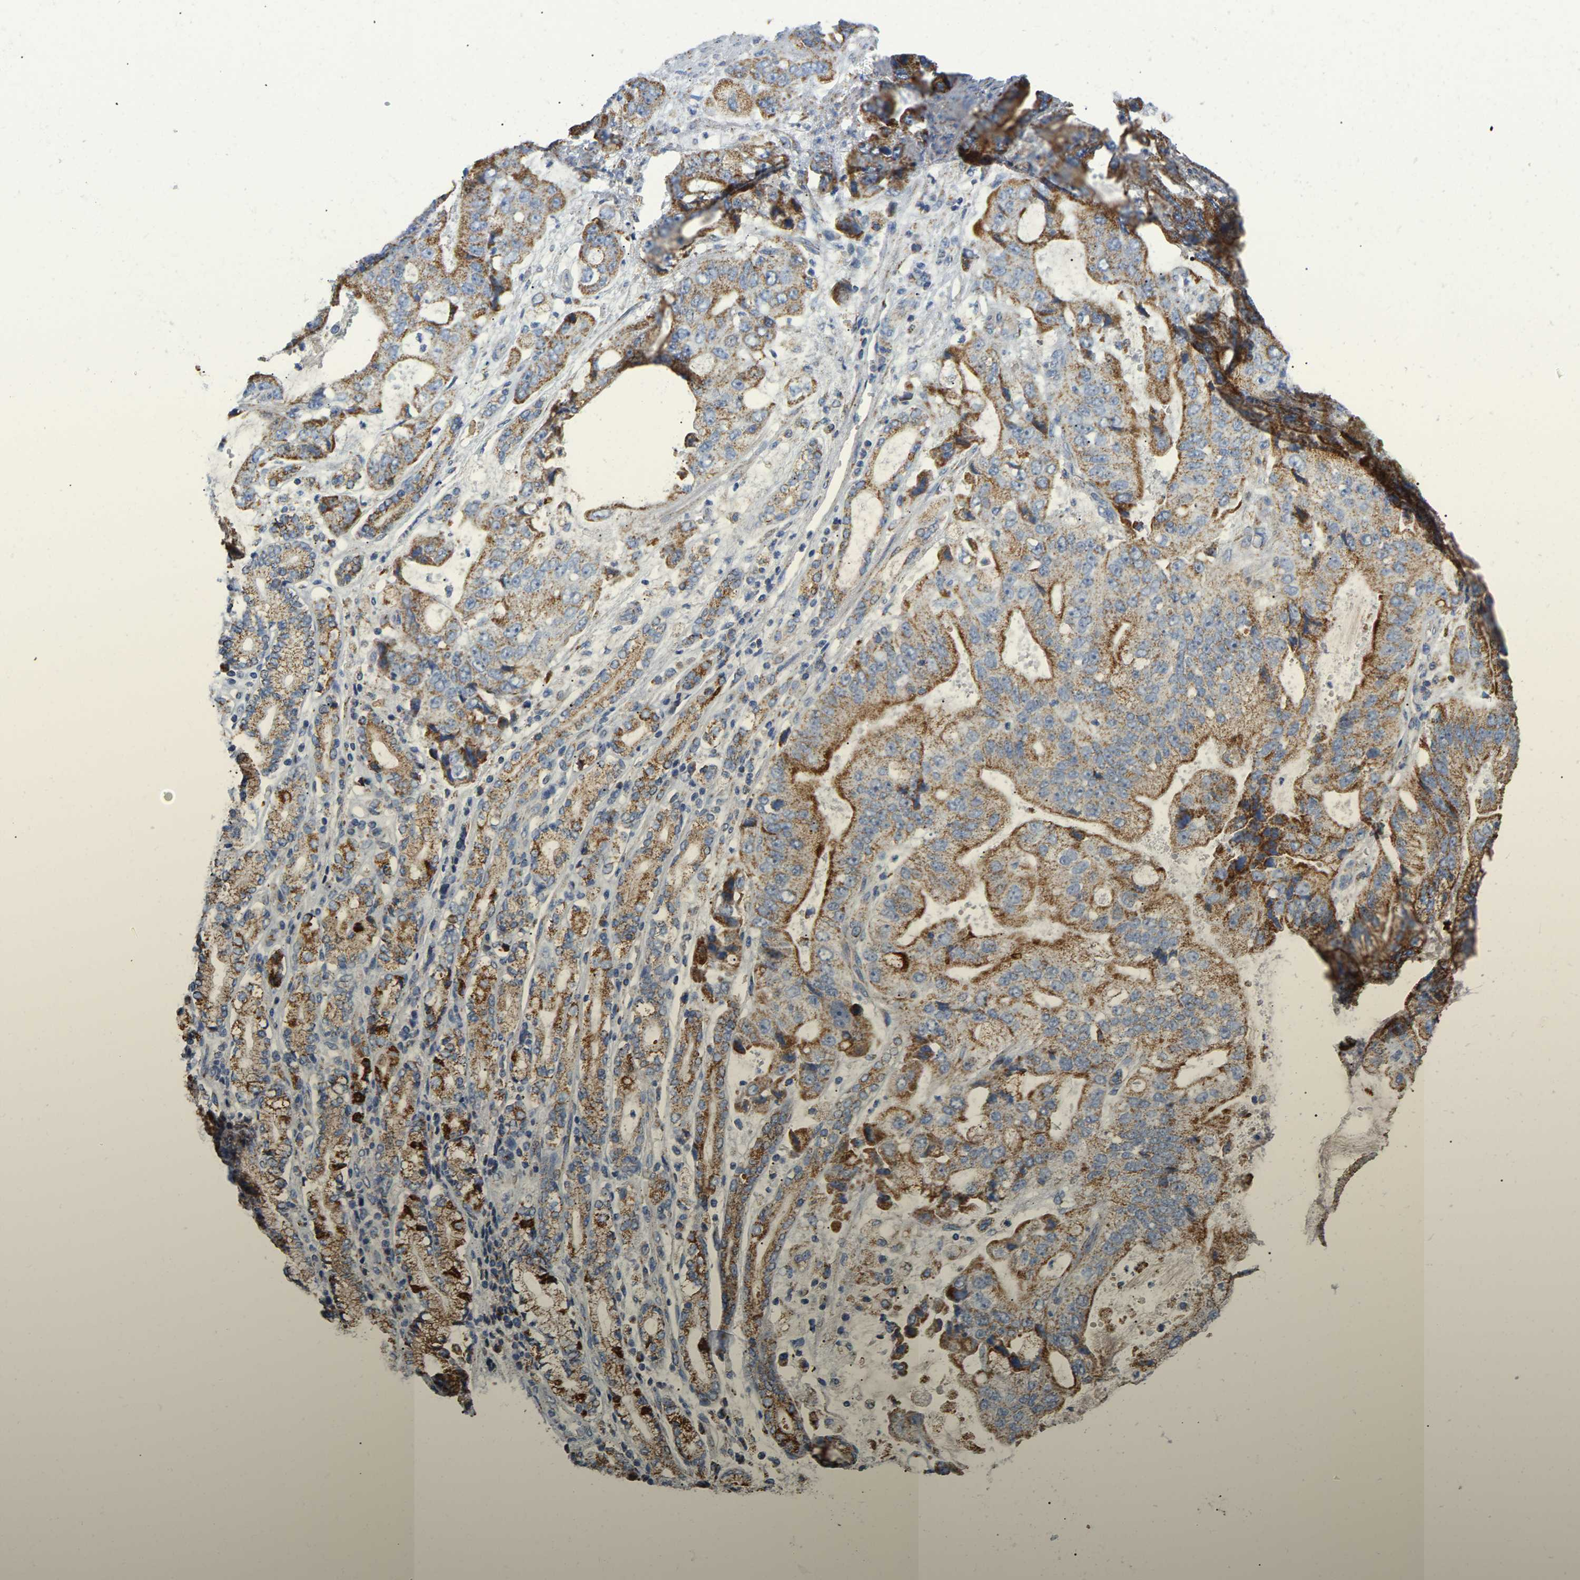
{"staining": {"intensity": "moderate", "quantity": ">75%", "location": "cytoplasmic/membranous"}, "tissue": "stomach cancer", "cell_type": "Tumor cells", "image_type": "cancer", "snomed": [{"axis": "morphology", "description": "Normal tissue, NOS"}, {"axis": "morphology", "description": "Adenocarcinoma, NOS"}, {"axis": "topography", "description": "Stomach"}], "caption": "Protein expression by immunohistochemistry shows moderate cytoplasmic/membranous expression in approximately >75% of tumor cells in stomach adenocarcinoma.", "gene": "HIBADH", "patient": {"sex": "male", "age": 62}}